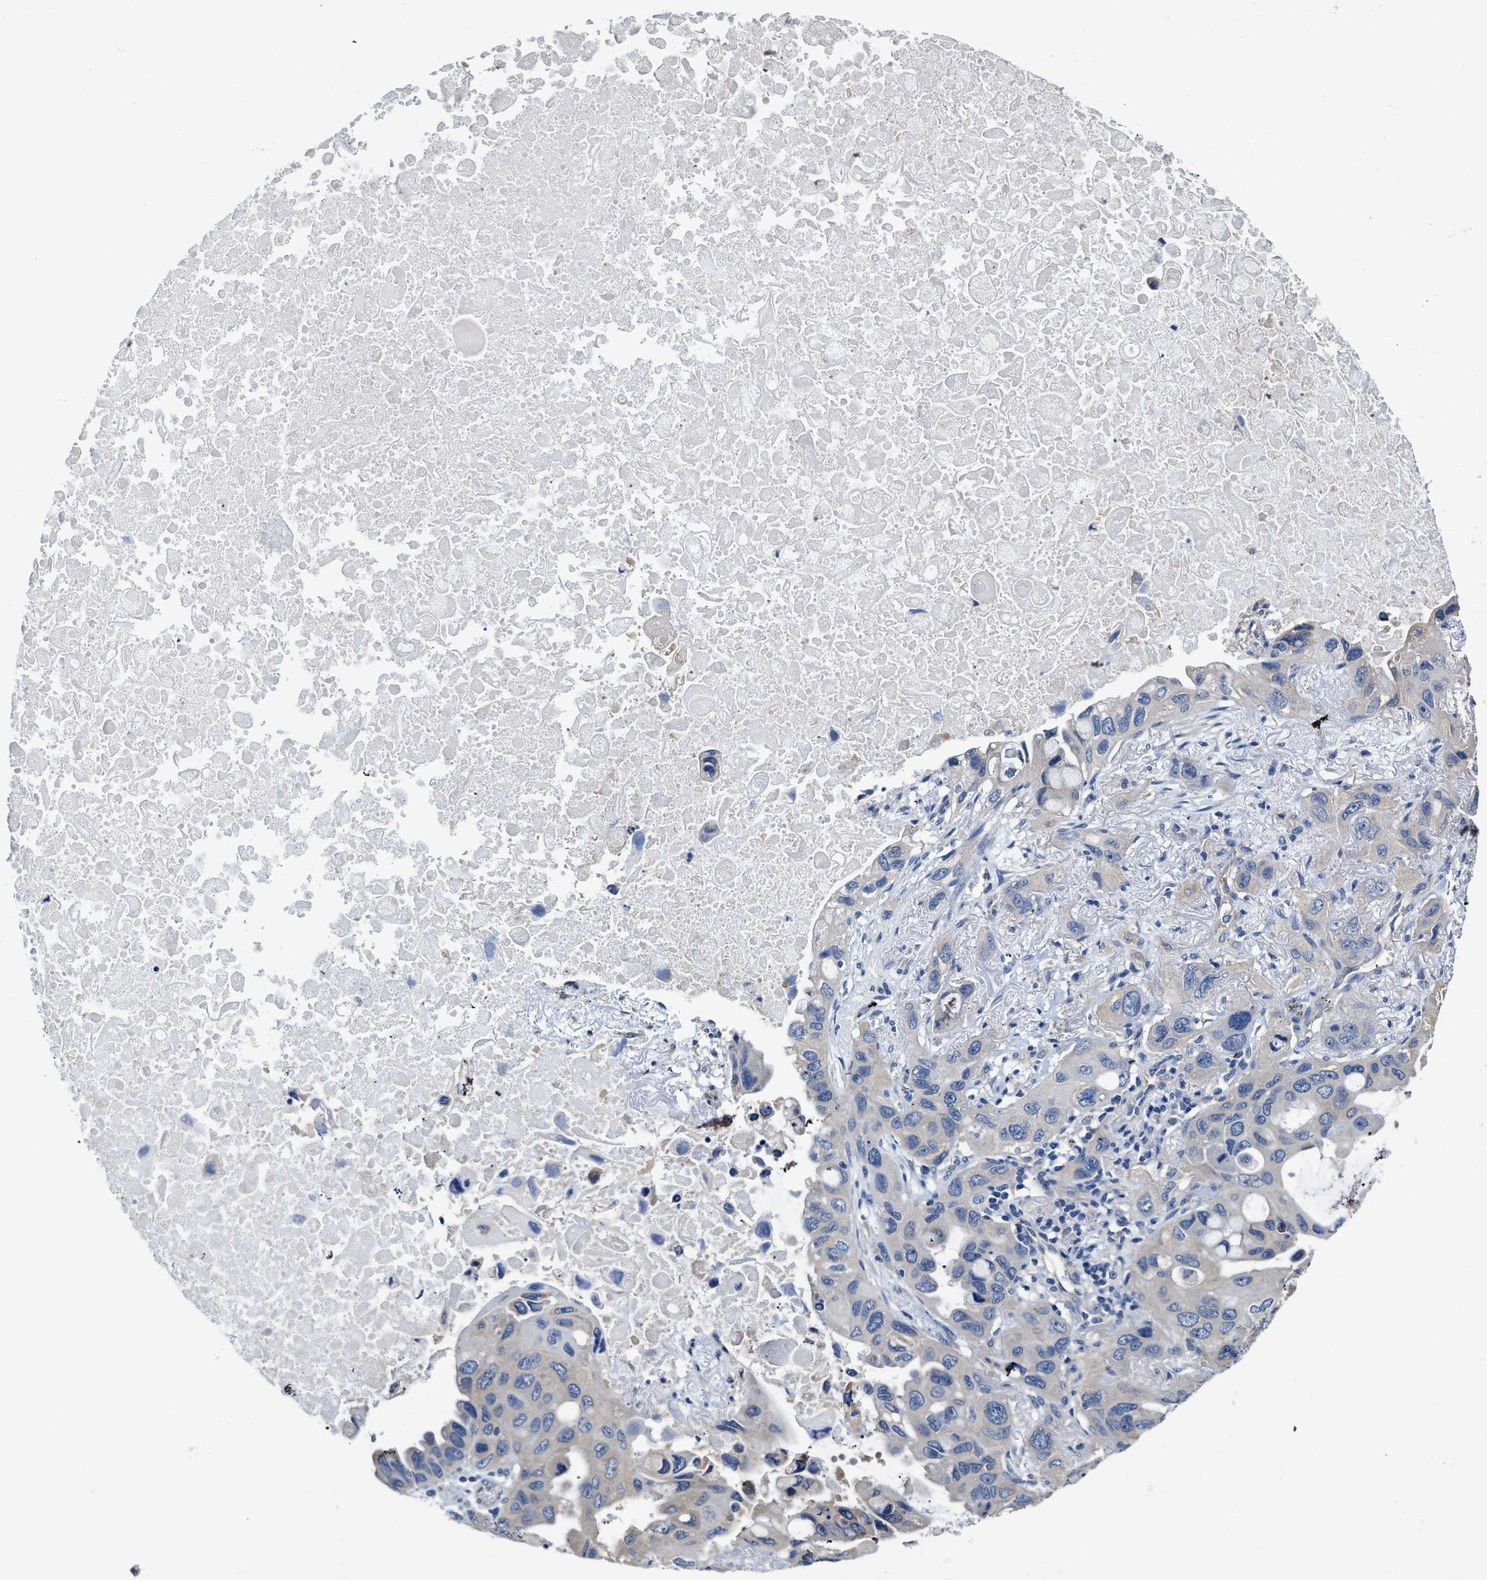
{"staining": {"intensity": "negative", "quantity": "none", "location": "none"}, "tissue": "lung cancer", "cell_type": "Tumor cells", "image_type": "cancer", "snomed": [{"axis": "morphology", "description": "Squamous cell carcinoma, NOS"}, {"axis": "topography", "description": "Lung"}], "caption": "DAB (3,3'-diaminobenzidine) immunohistochemical staining of human lung squamous cell carcinoma displays no significant positivity in tumor cells.", "gene": "C22orf42", "patient": {"sex": "female", "age": 73}}